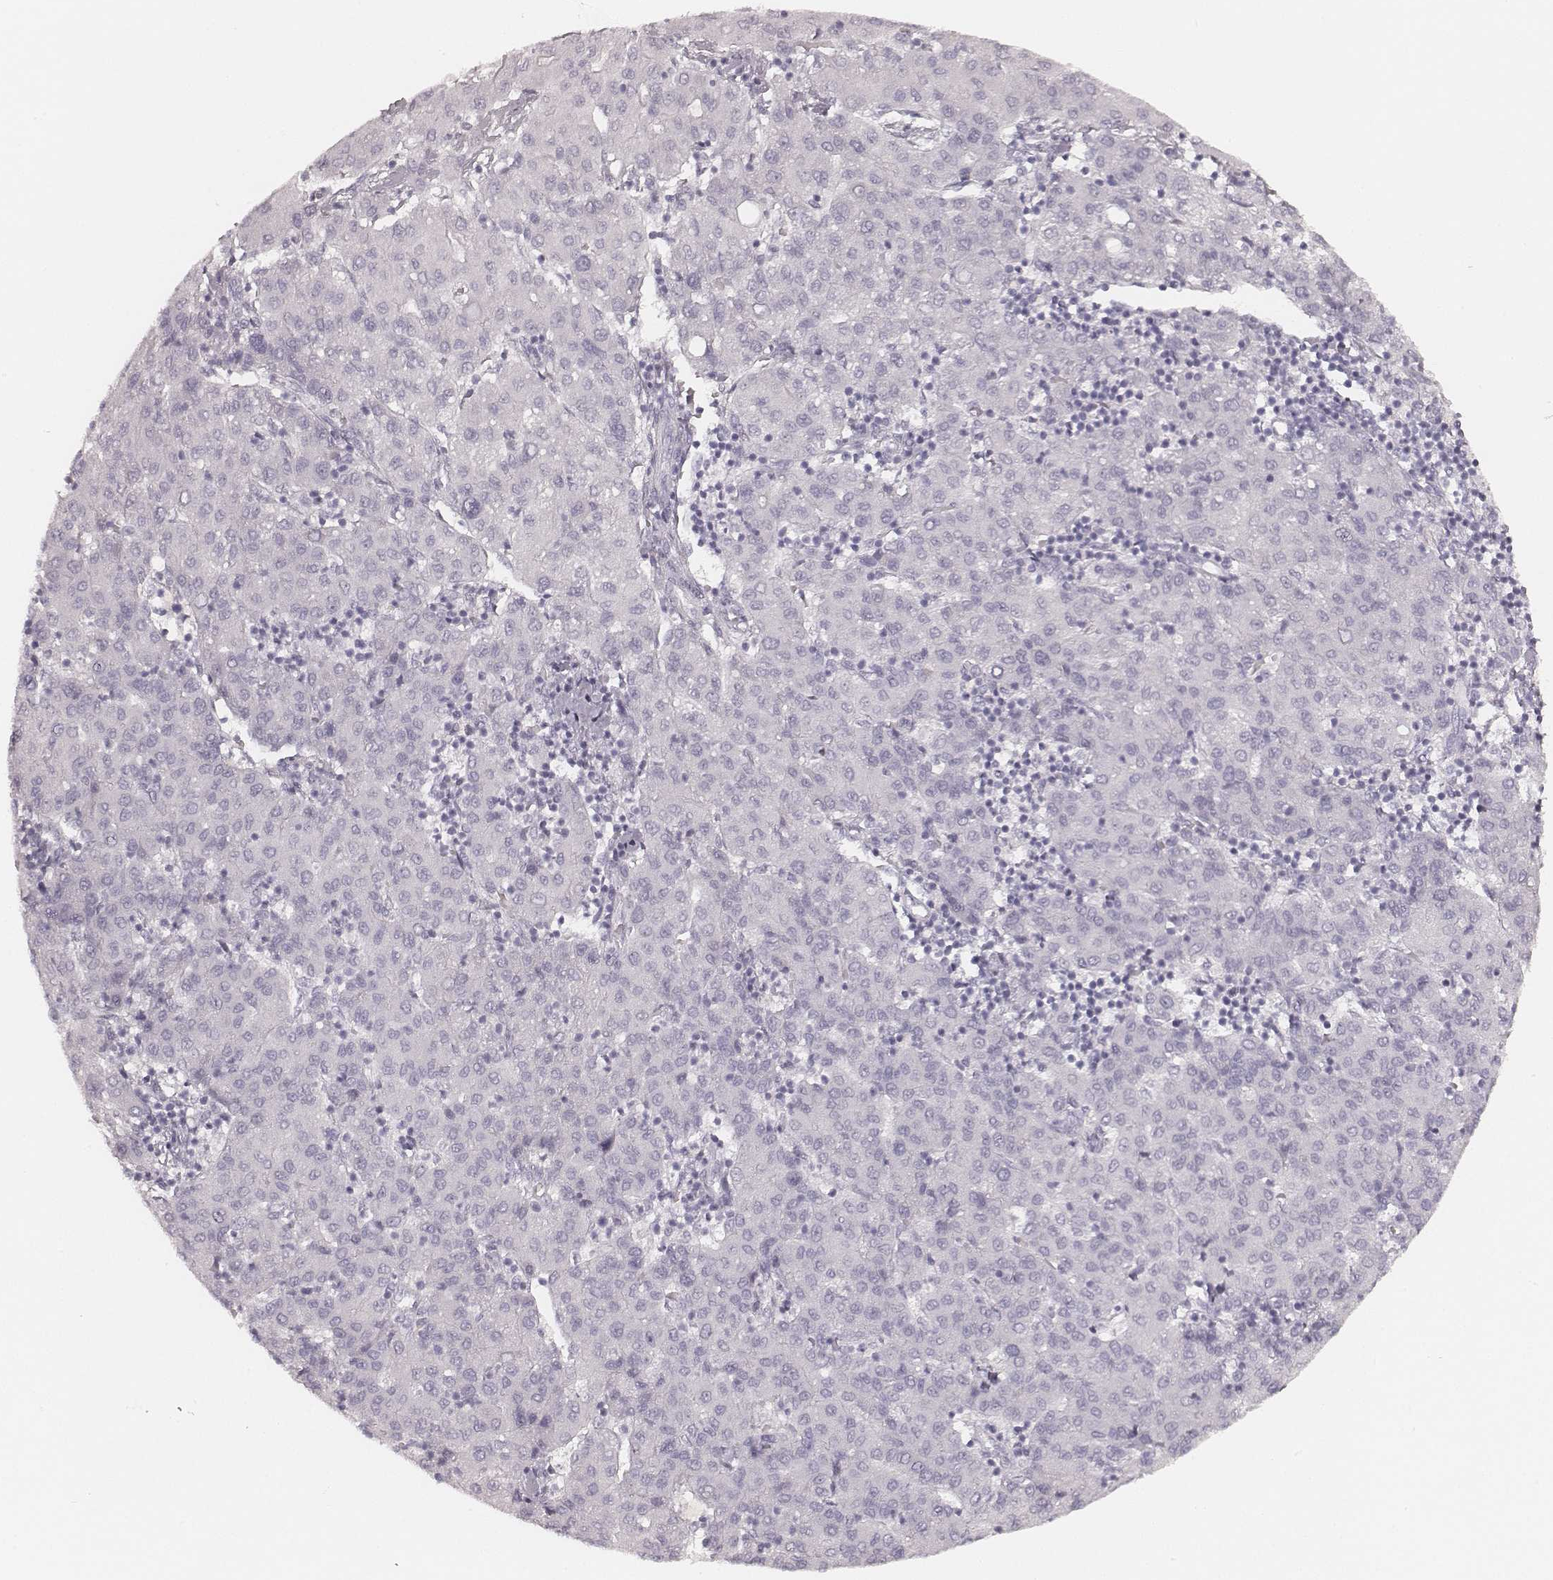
{"staining": {"intensity": "negative", "quantity": "none", "location": "none"}, "tissue": "liver cancer", "cell_type": "Tumor cells", "image_type": "cancer", "snomed": [{"axis": "morphology", "description": "Carcinoma, Hepatocellular, NOS"}, {"axis": "topography", "description": "Liver"}], "caption": "Immunohistochemistry (IHC) micrograph of liver hepatocellular carcinoma stained for a protein (brown), which shows no staining in tumor cells.", "gene": "KRT72", "patient": {"sex": "male", "age": 65}}